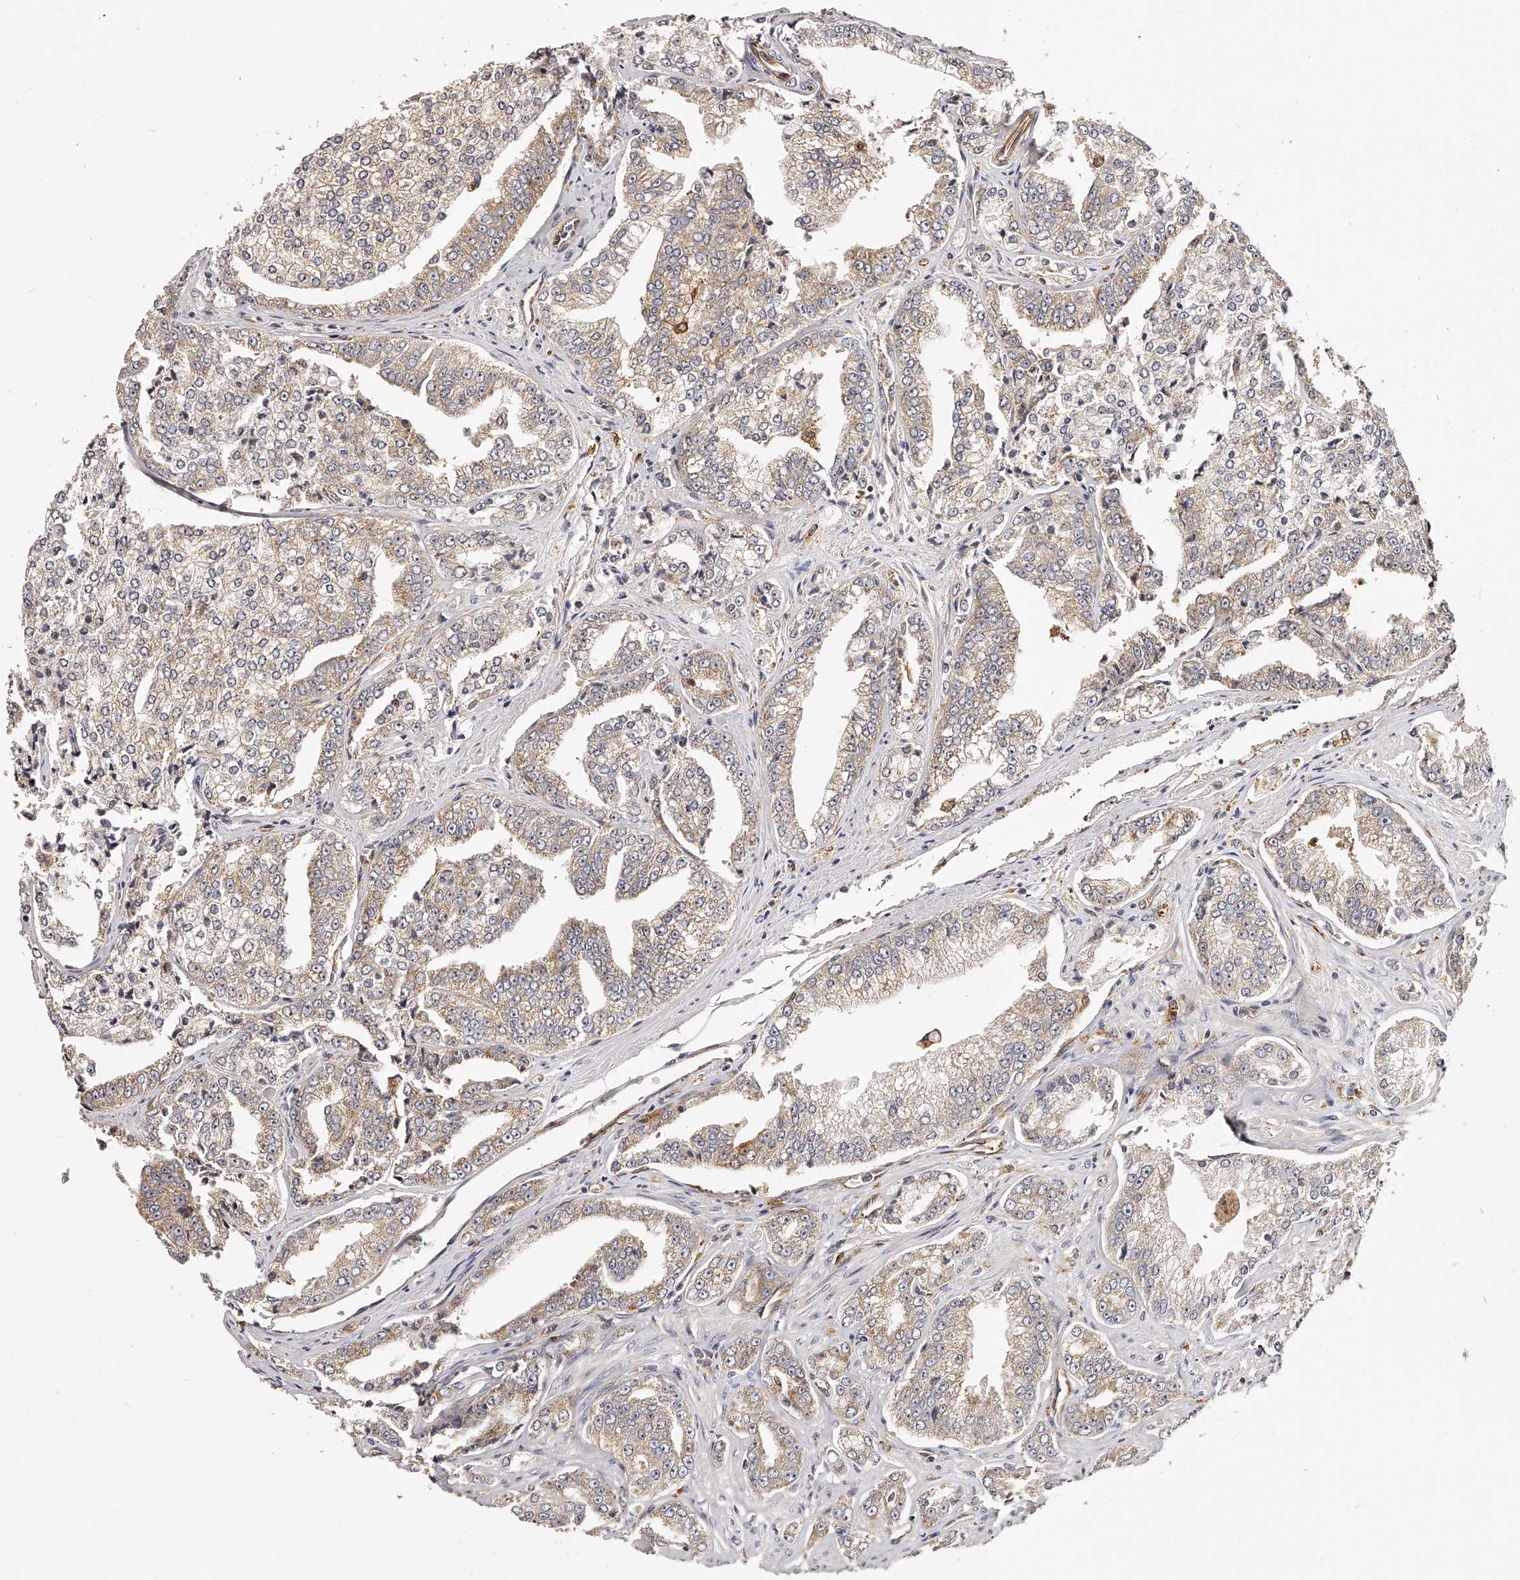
{"staining": {"intensity": "weak", "quantity": ">75%", "location": "cytoplasmic/membranous"}, "tissue": "prostate cancer", "cell_type": "Tumor cells", "image_type": "cancer", "snomed": [{"axis": "morphology", "description": "Adenocarcinoma, High grade"}, {"axis": "topography", "description": "Prostate"}], "caption": "Immunohistochemistry staining of prostate cancer (high-grade adenocarcinoma), which exhibits low levels of weak cytoplasmic/membranous expression in approximately >75% of tumor cells indicating weak cytoplasmic/membranous protein expression. The staining was performed using DAB (brown) for protein detection and nuclei were counterstained in hematoxylin (blue).", "gene": "LAP3", "patient": {"sex": "male", "age": 71}}